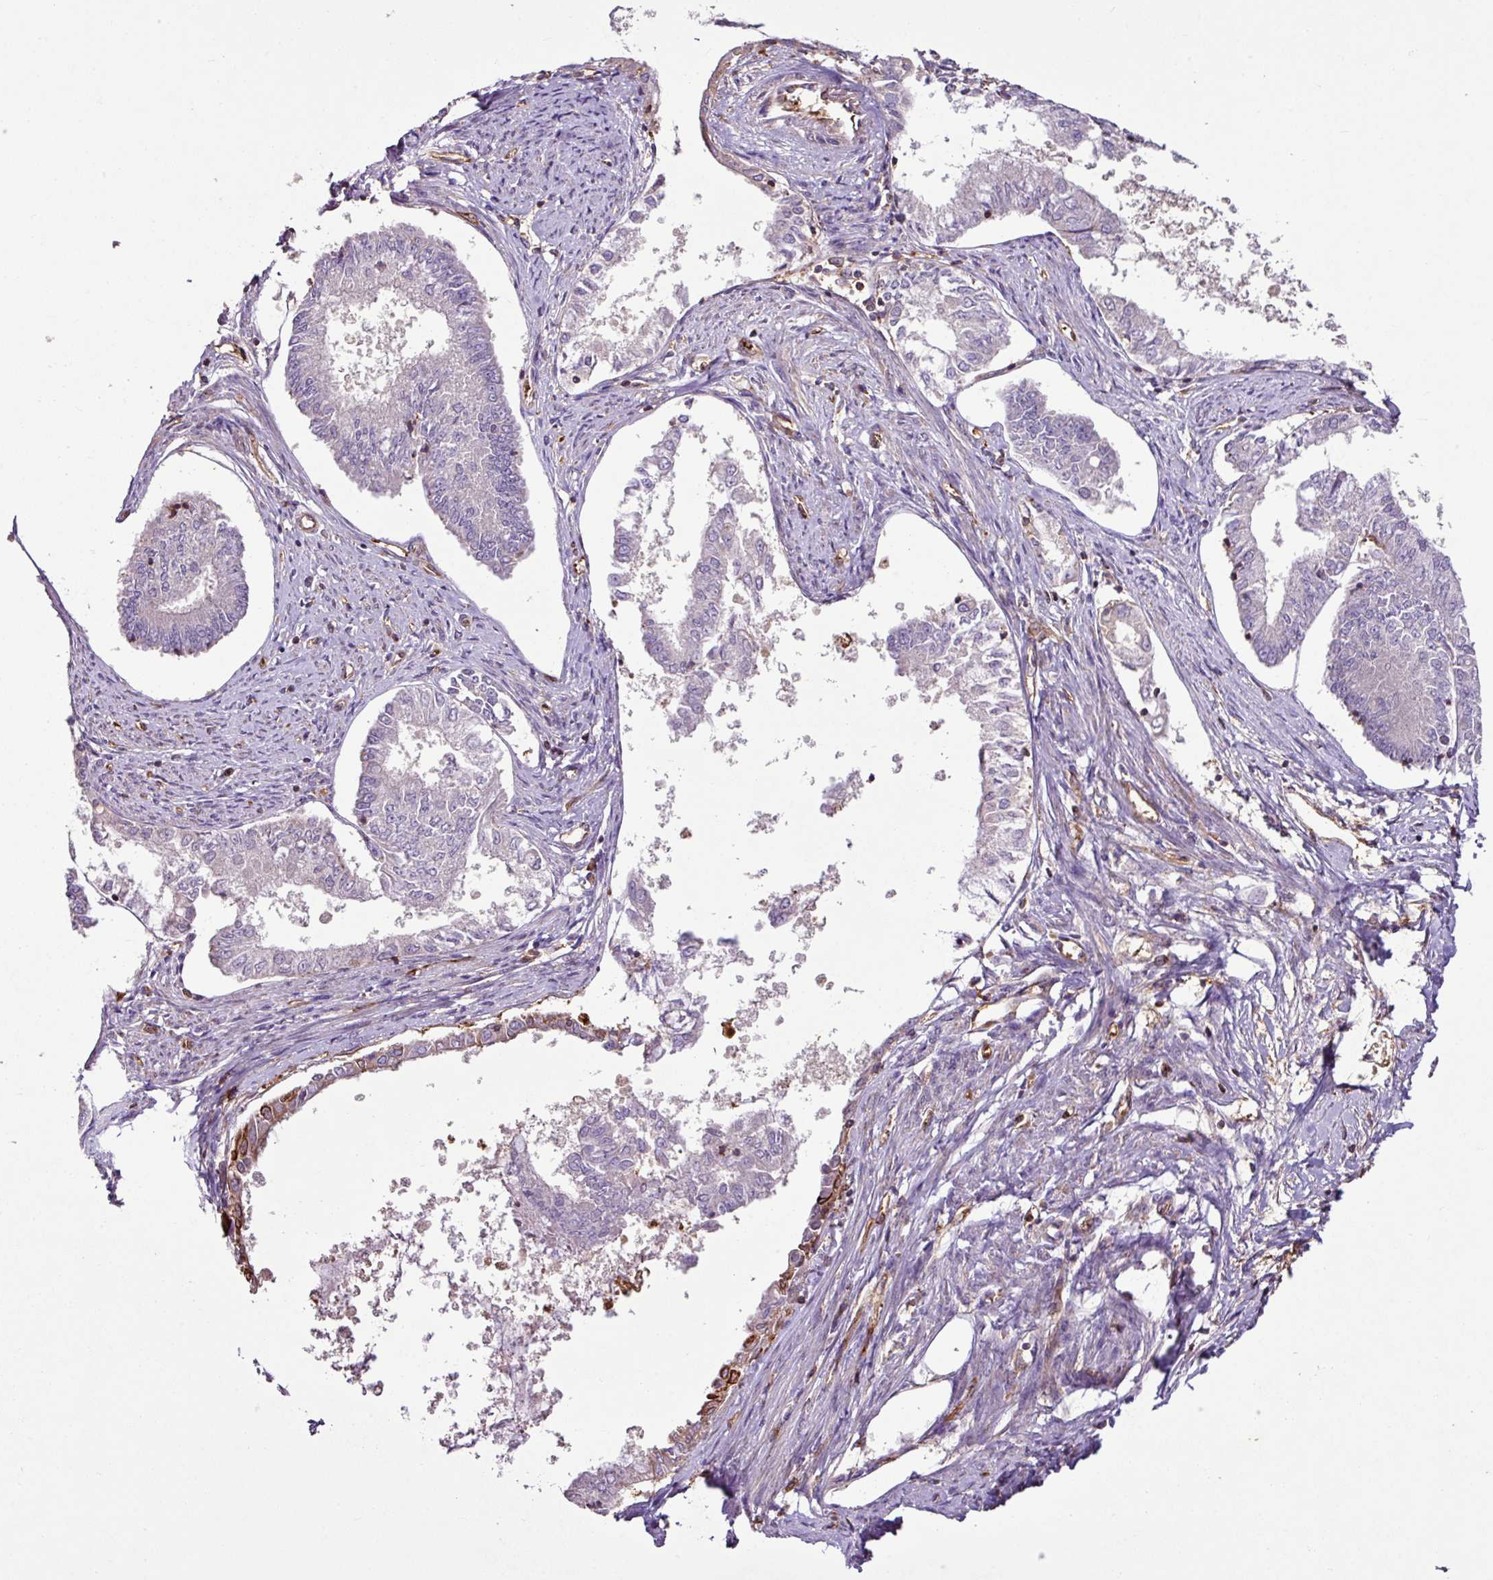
{"staining": {"intensity": "moderate", "quantity": "<25%", "location": "cytoplasmic/membranous"}, "tissue": "endometrial cancer", "cell_type": "Tumor cells", "image_type": "cancer", "snomed": [{"axis": "morphology", "description": "Adenocarcinoma, NOS"}, {"axis": "topography", "description": "Endometrium"}], "caption": "Endometrial cancer stained for a protein demonstrates moderate cytoplasmic/membranous positivity in tumor cells.", "gene": "ZNF106", "patient": {"sex": "female", "age": 76}}